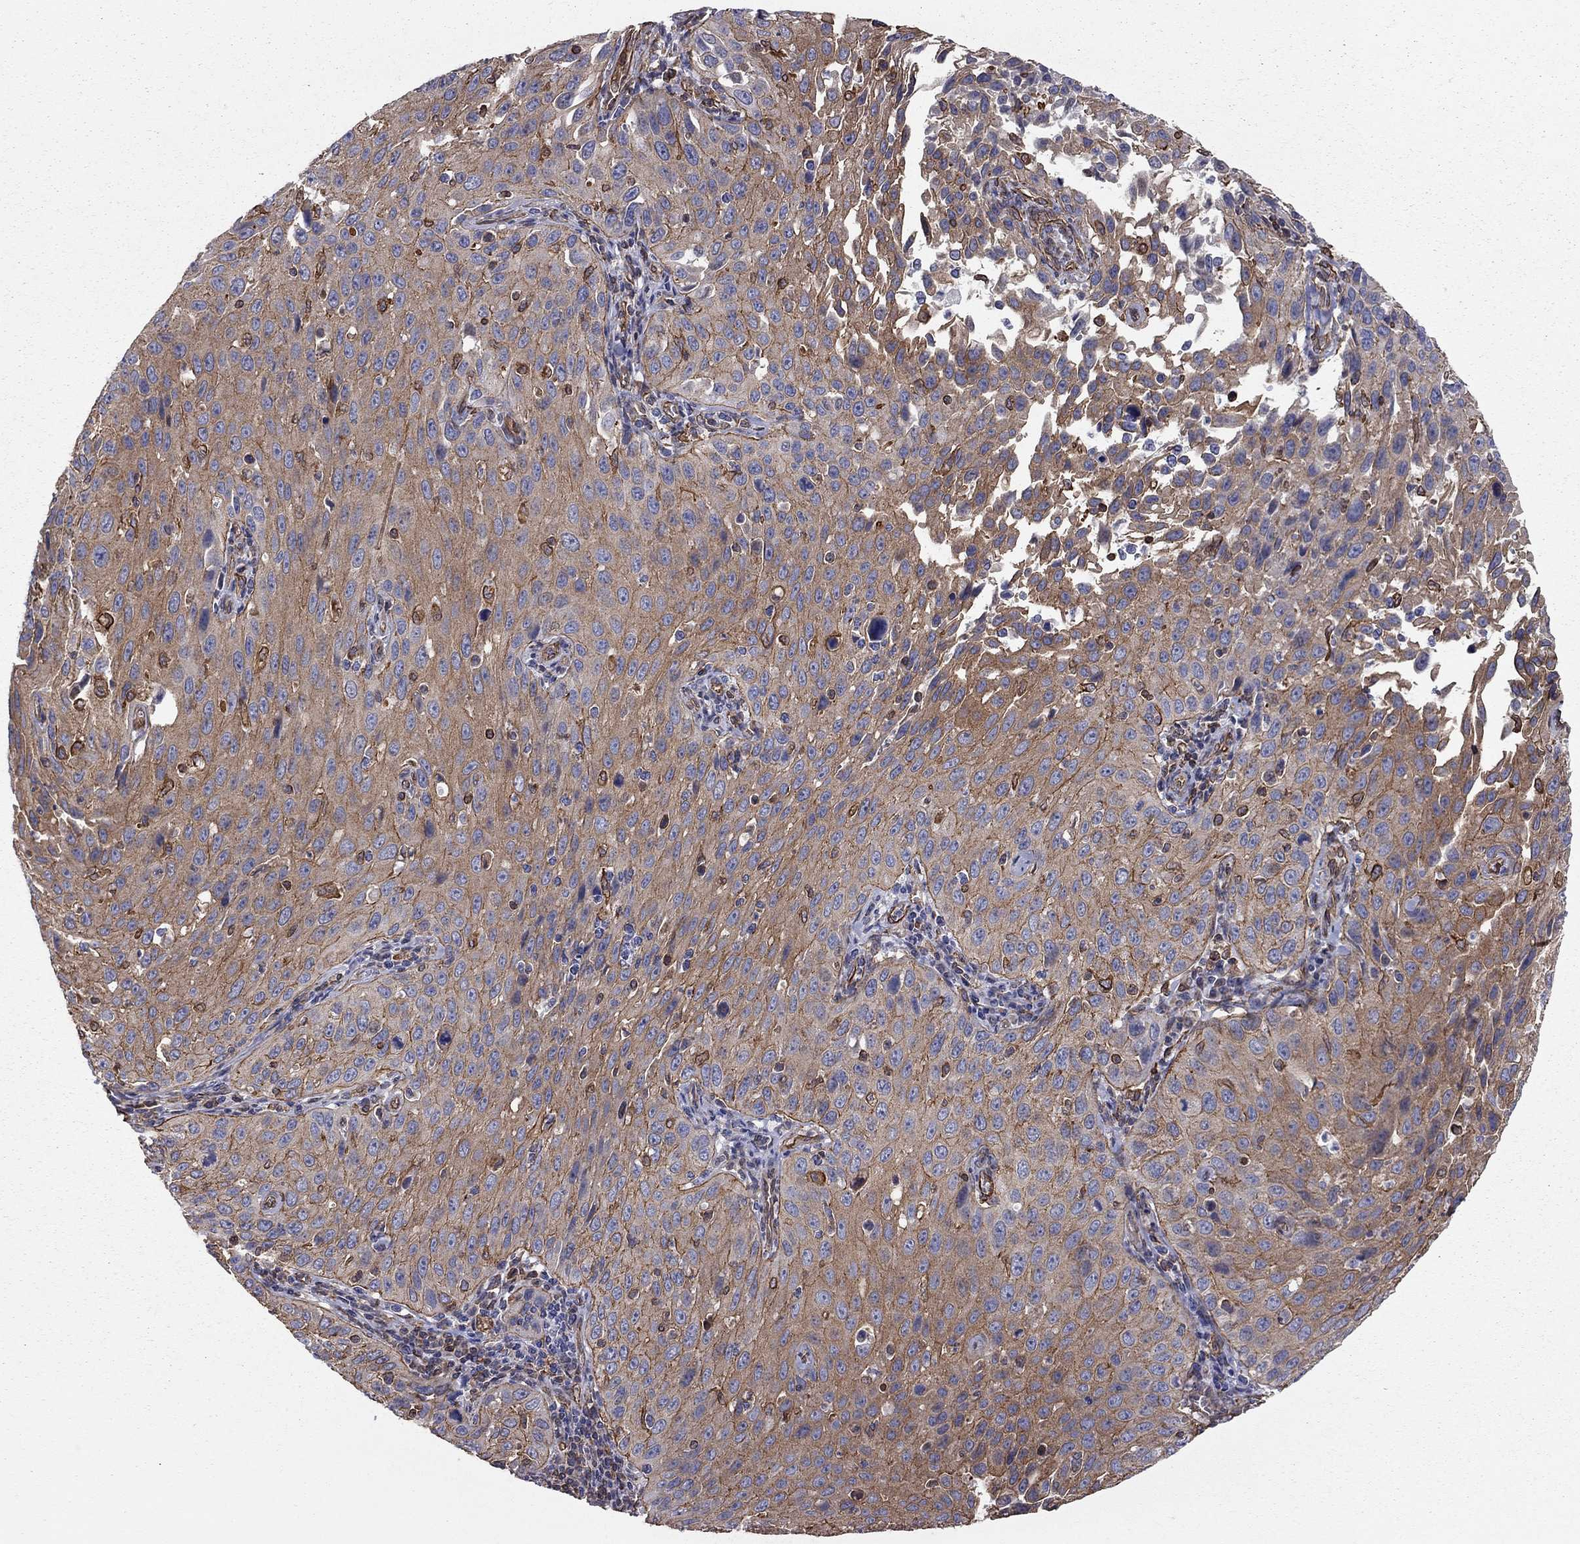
{"staining": {"intensity": "moderate", "quantity": "25%-75%", "location": "cytoplasmic/membranous"}, "tissue": "cervical cancer", "cell_type": "Tumor cells", "image_type": "cancer", "snomed": [{"axis": "morphology", "description": "Squamous cell carcinoma, NOS"}, {"axis": "topography", "description": "Cervix"}], "caption": "A high-resolution image shows IHC staining of cervical squamous cell carcinoma, which shows moderate cytoplasmic/membranous expression in approximately 25%-75% of tumor cells.", "gene": "BICDL2", "patient": {"sex": "female", "age": 26}}